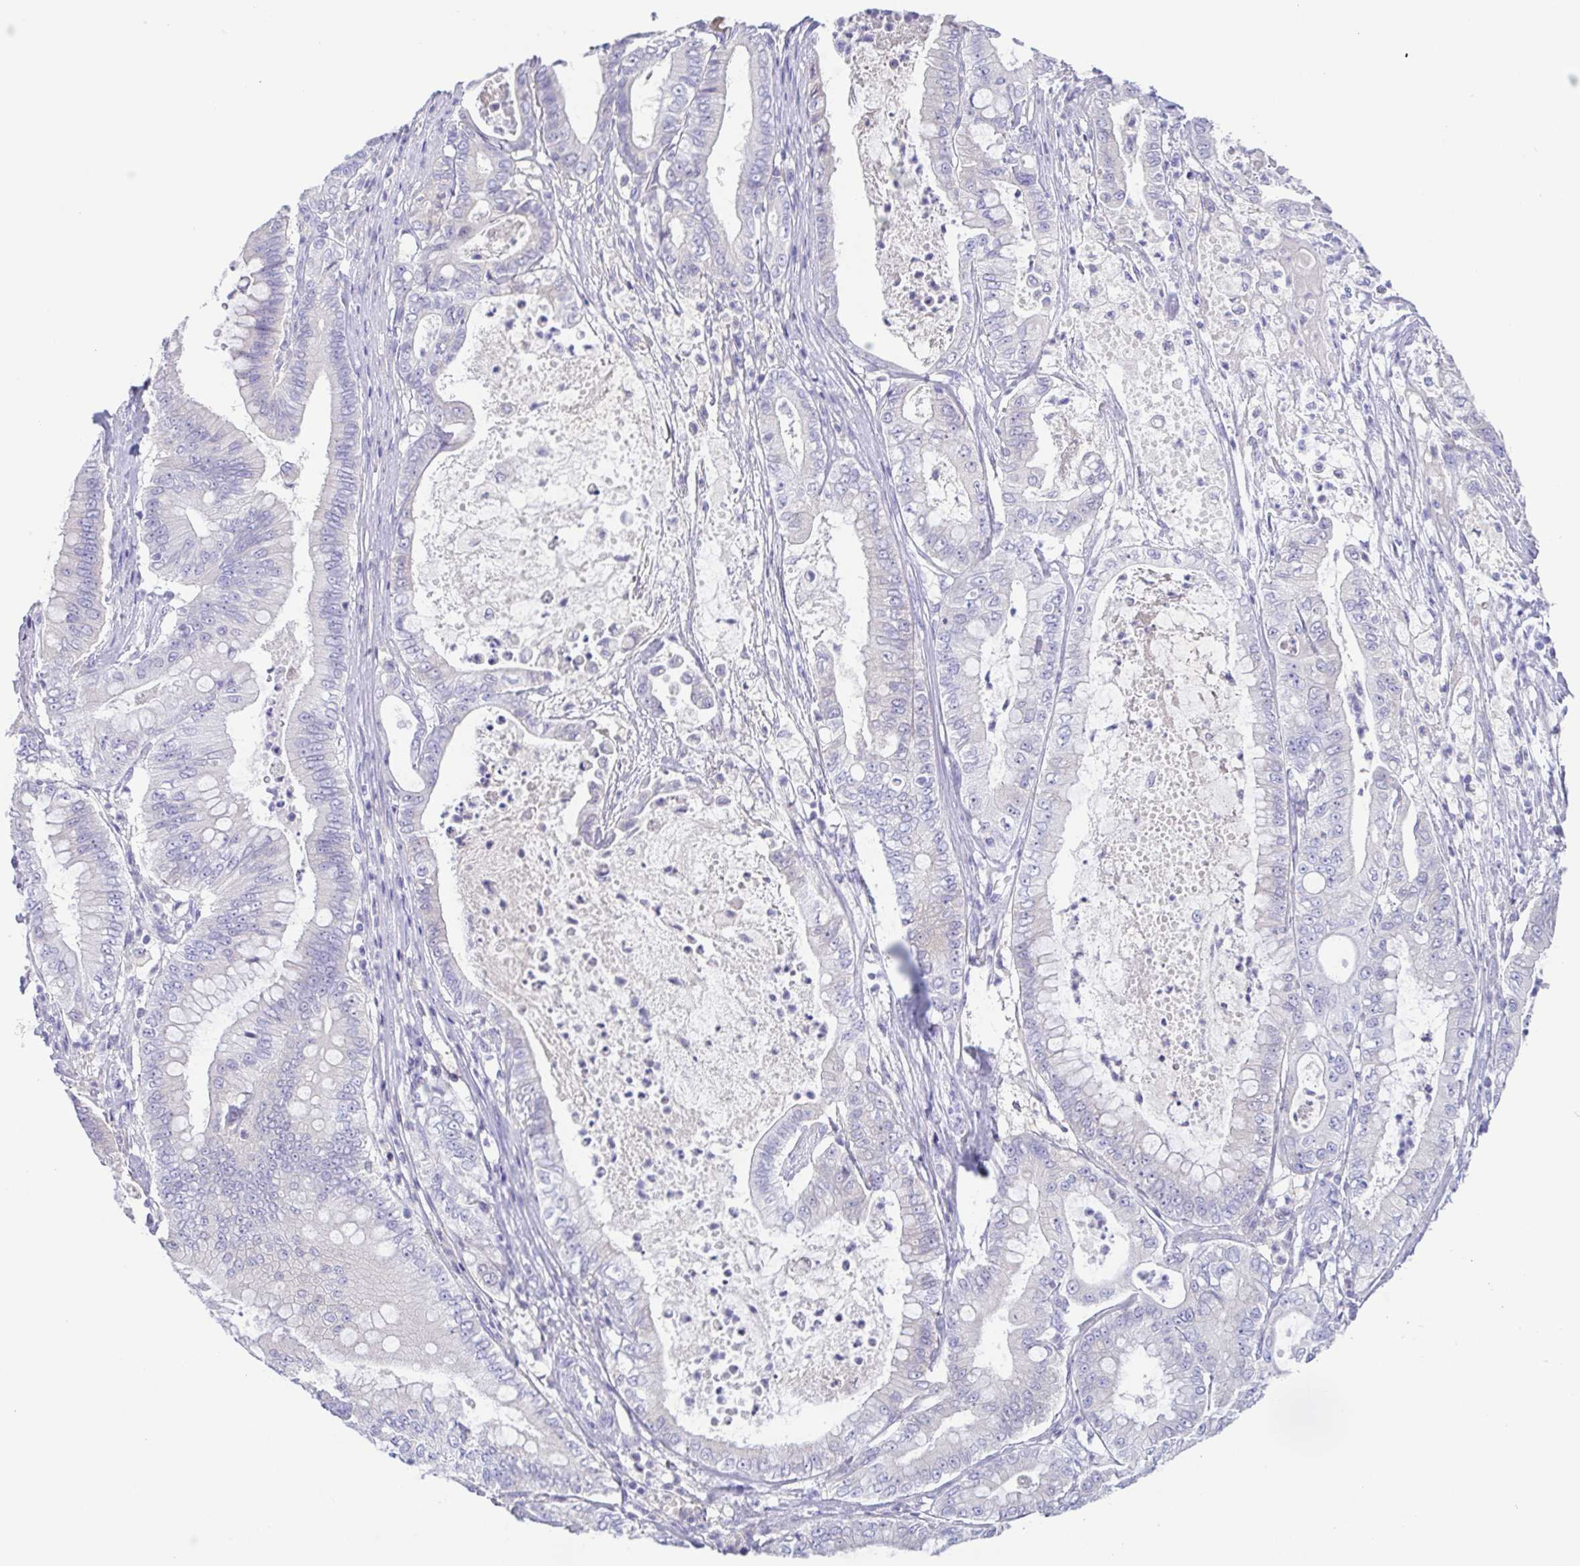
{"staining": {"intensity": "negative", "quantity": "none", "location": "none"}, "tissue": "pancreatic cancer", "cell_type": "Tumor cells", "image_type": "cancer", "snomed": [{"axis": "morphology", "description": "Adenocarcinoma, NOS"}, {"axis": "topography", "description": "Pancreas"}], "caption": "Photomicrograph shows no significant protein staining in tumor cells of pancreatic cancer.", "gene": "A1BG", "patient": {"sex": "male", "age": 71}}